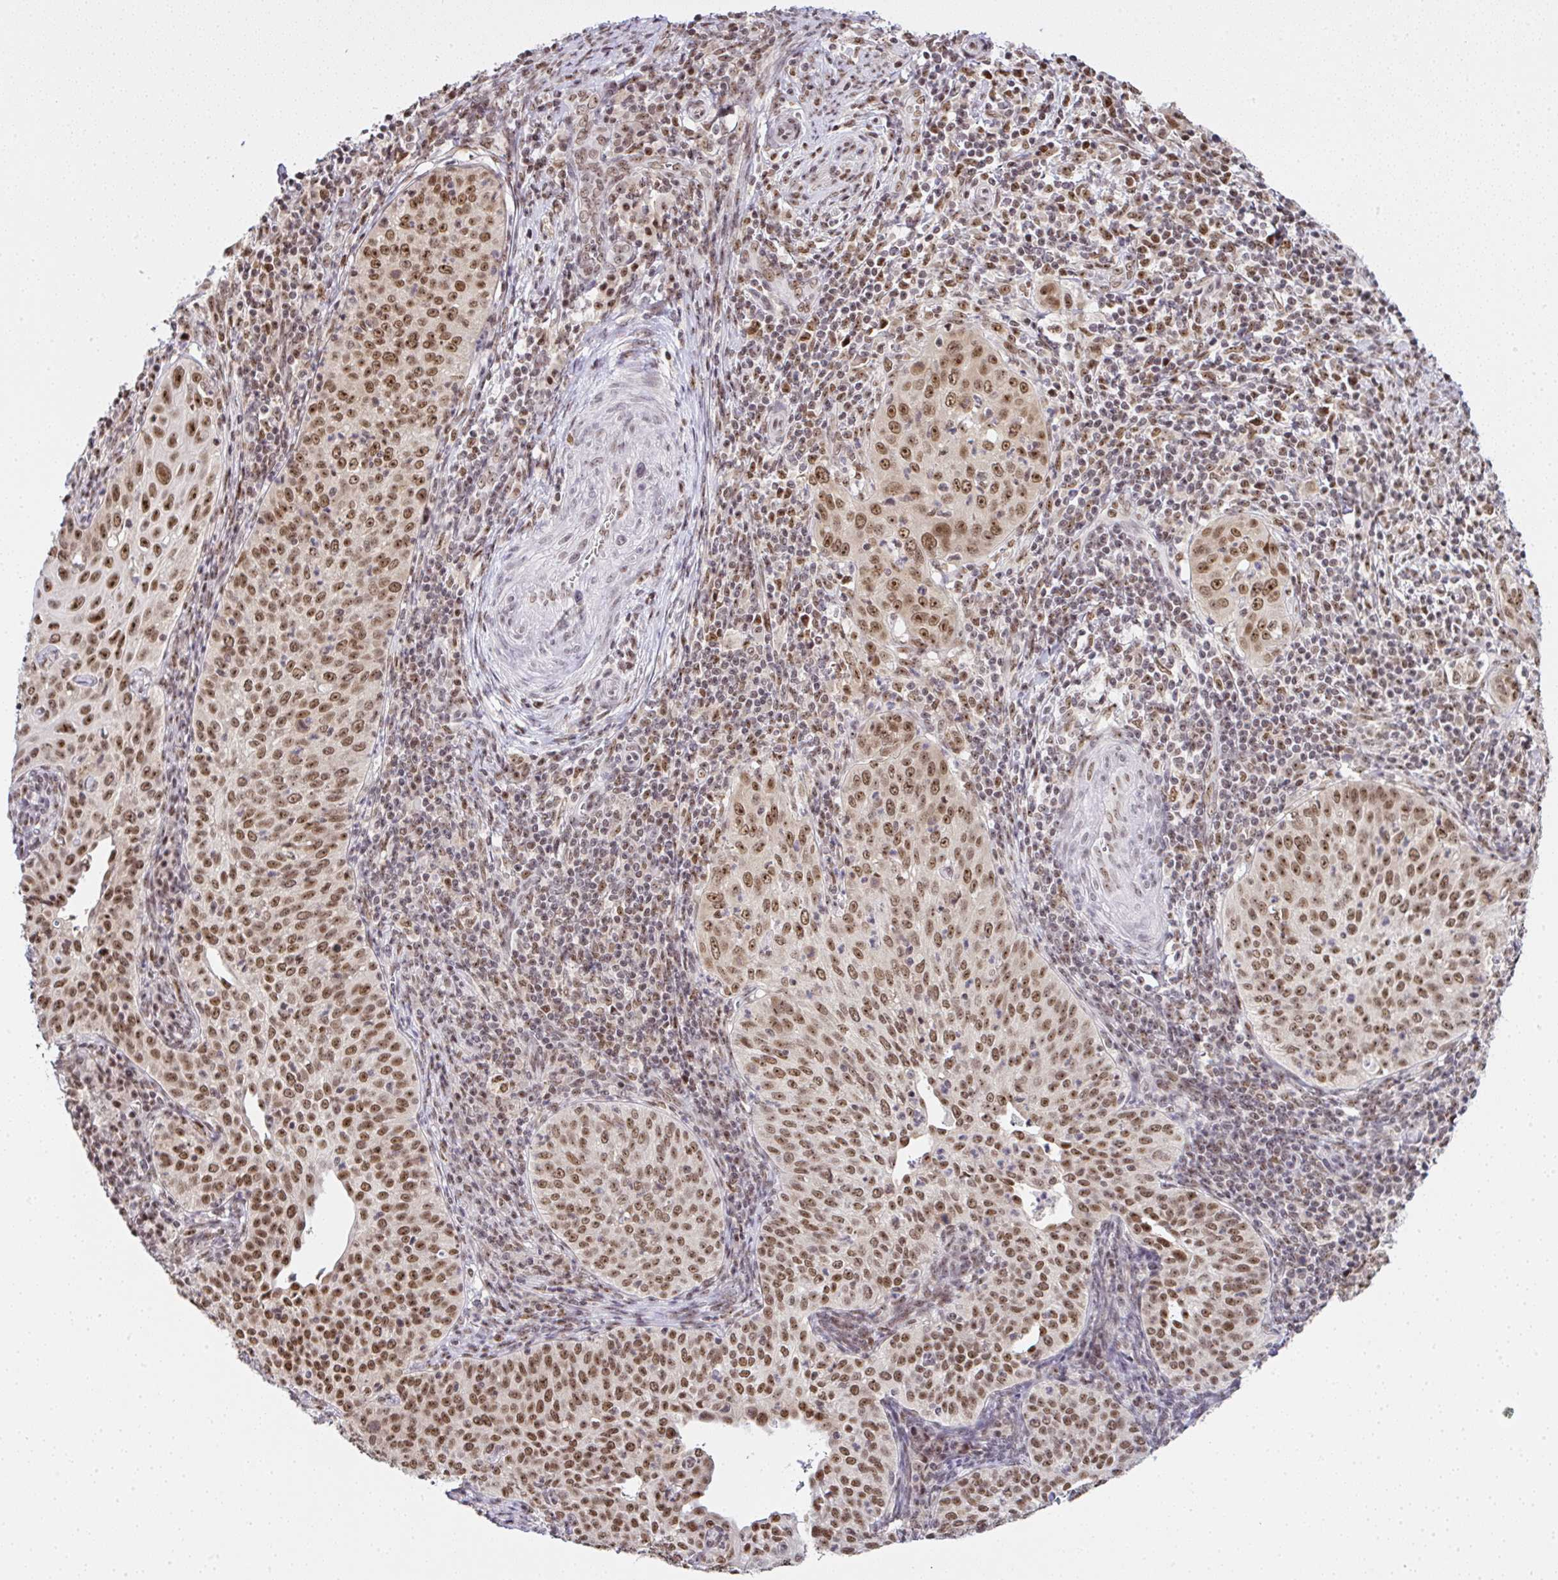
{"staining": {"intensity": "moderate", "quantity": ">75%", "location": "nuclear"}, "tissue": "cervical cancer", "cell_type": "Tumor cells", "image_type": "cancer", "snomed": [{"axis": "morphology", "description": "Squamous cell carcinoma, NOS"}, {"axis": "topography", "description": "Cervix"}], "caption": "There is medium levels of moderate nuclear expression in tumor cells of cervical cancer (squamous cell carcinoma), as demonstrated by immunohistochemical staining (brown color).", "gene": "PTPN2", "patient": {"sex": "female", "age": 30}}